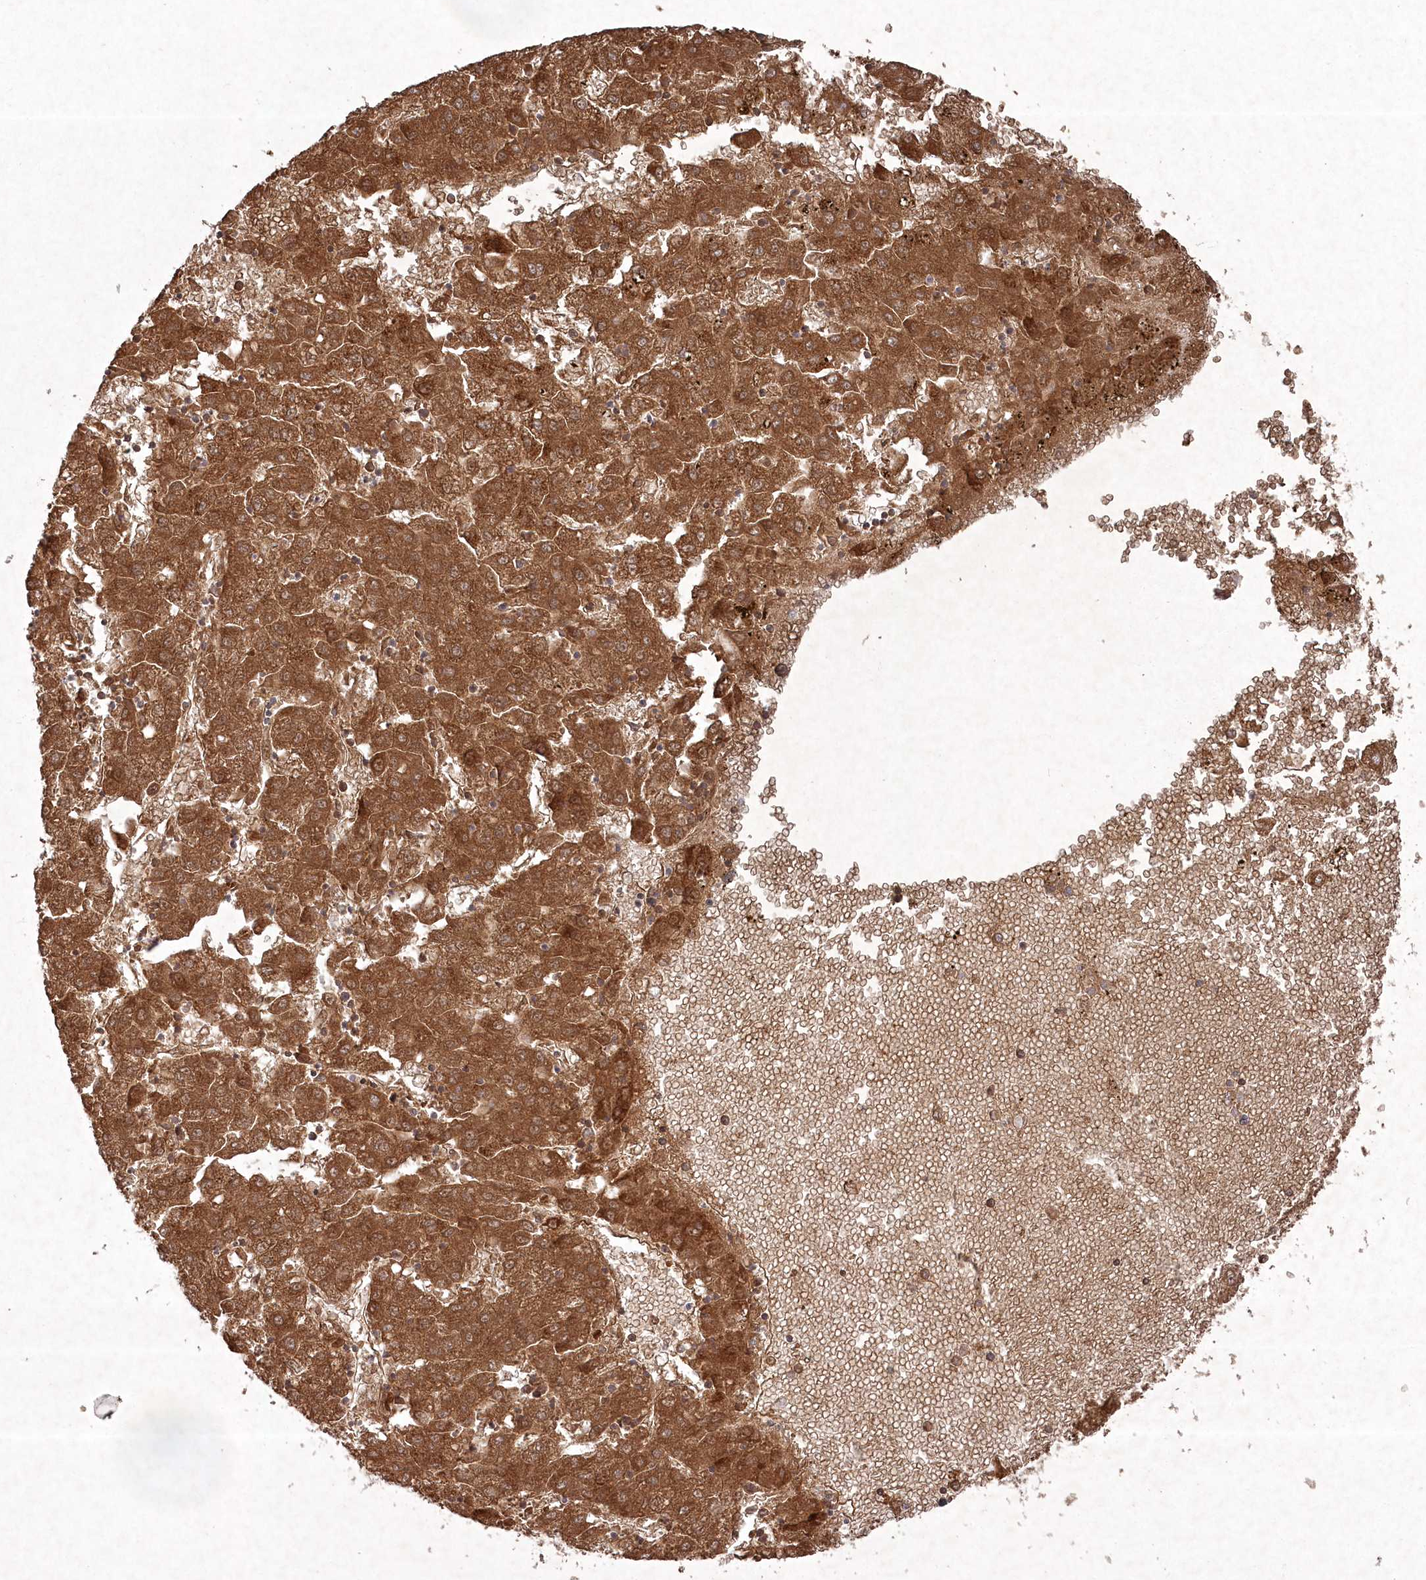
{"staining": {"intensity": "strong", "quantity": ">75%", "location": "cytoplasmic/membranous"}, "tissue": "liver cancer", "cell_type": "Tumor cells", "image_type": "cancer", "snomed": [{"axis": "morphology", "description": "Carcinoma, Hepatocellular, NOS"}, {"axis": "topography", "description": "Liver"}], "caption": "Protein expression analysis of human liver hepatocellular carcinoma reveals strong cytoplasmic/membranous expression in about >75% of tumor cells. Using DAB (3,3'-diaminobenzidine) (brown) and hematoxylin (blue) stains, captured at high magnification using brightfield microscopy.", "gene": "FBXL17", "patient": {"sex": "male", "age": 72}}